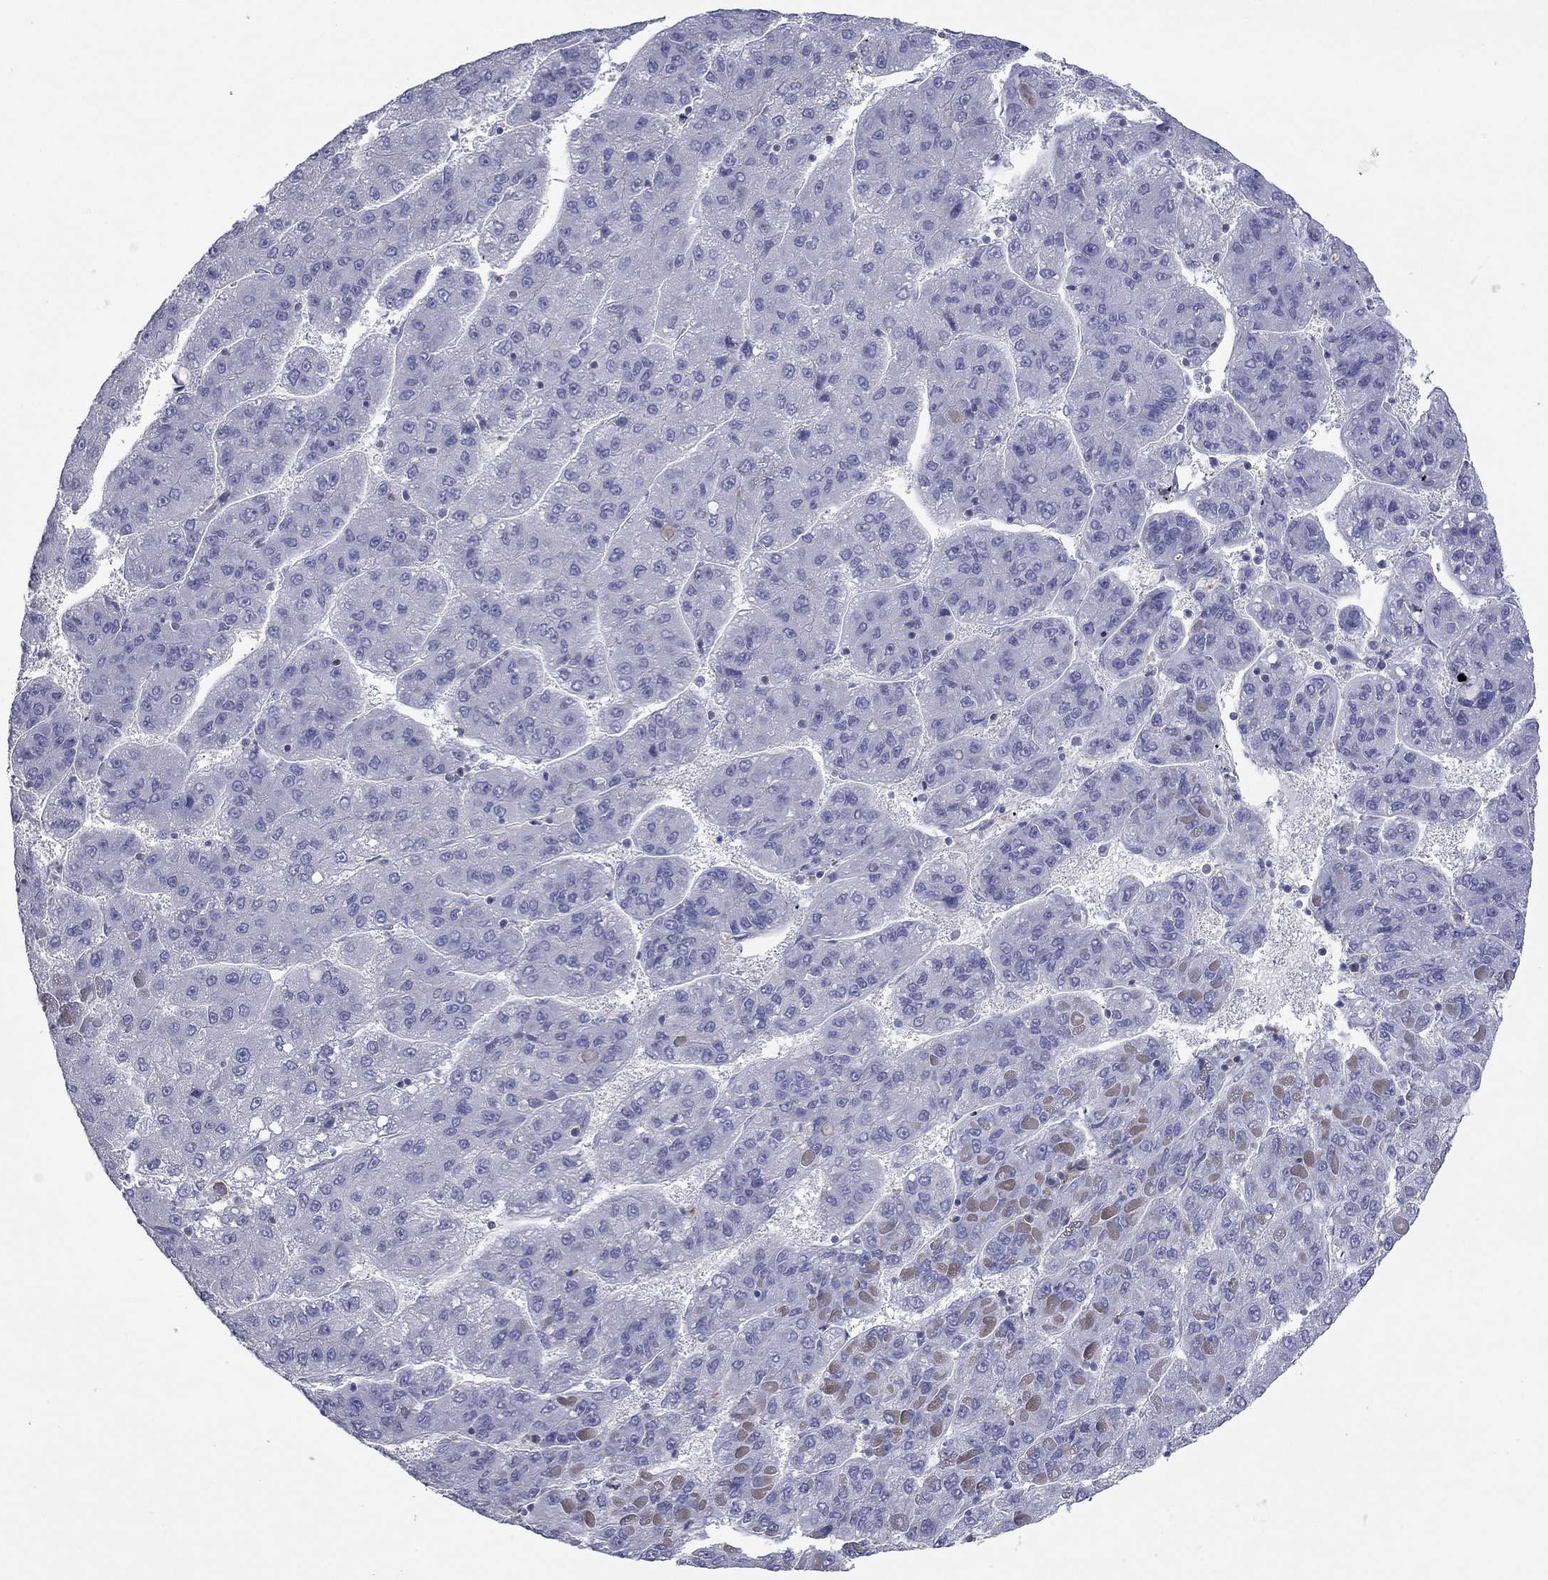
{"staining": {"intensity": "negative", "quantity": "none", "location": "none"}, "tissue": "liver cancer", "cell_type": "Tumor cells", "image_type": "cancer", "snomed": [{"axis": "morphology", "description": "Carcinoma, Hepatocellular, NOS"}, {"axis": "topography", "description": "Liver"}], "caption": "A photomicrograph of liver hepatocellular carcinoma stained for a protein displays no brown staining in tumor cells. (Brightfield microscopy of DAB immunohistochemistry at high magnification).", "gene": "ACTL7B", "patient": {"sex": "female", "age": 82}}